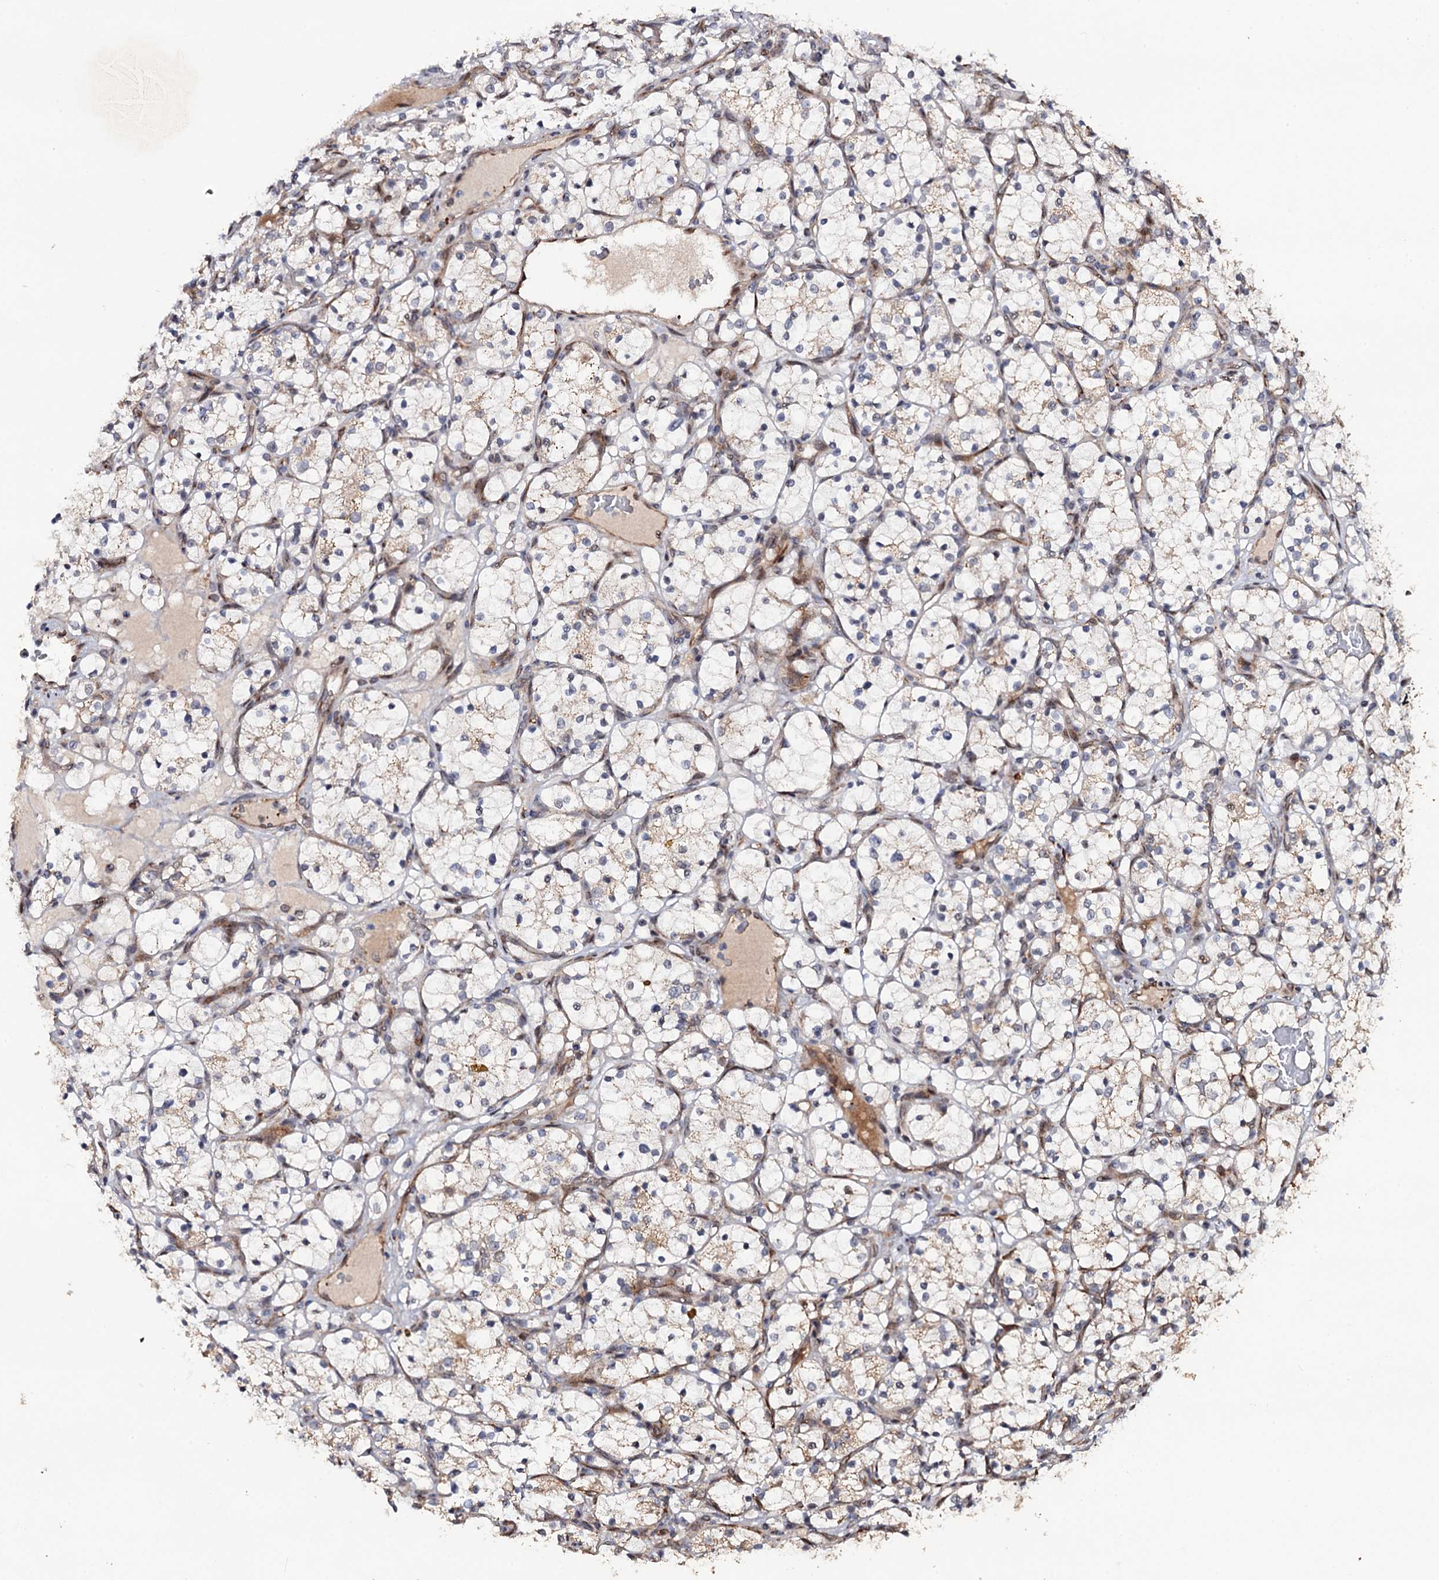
{"staining": {"intensity": "negative", "quantity": "none", "location": "none"}, "tissue": "renal cancer", "cell_type": "Tumor cells", "image_type": "cancer", "snomed": [{"axis": "morphology", "description": "Adenocarcinoma, NOS"}, {"axis": "topography", "description": "Kidney"}], "caption": "Tumor cells show no significant positivity in adenocarcinoma (renal).", "gene": "LRRC63", "patient": {"sex": "female", "age": 69}}